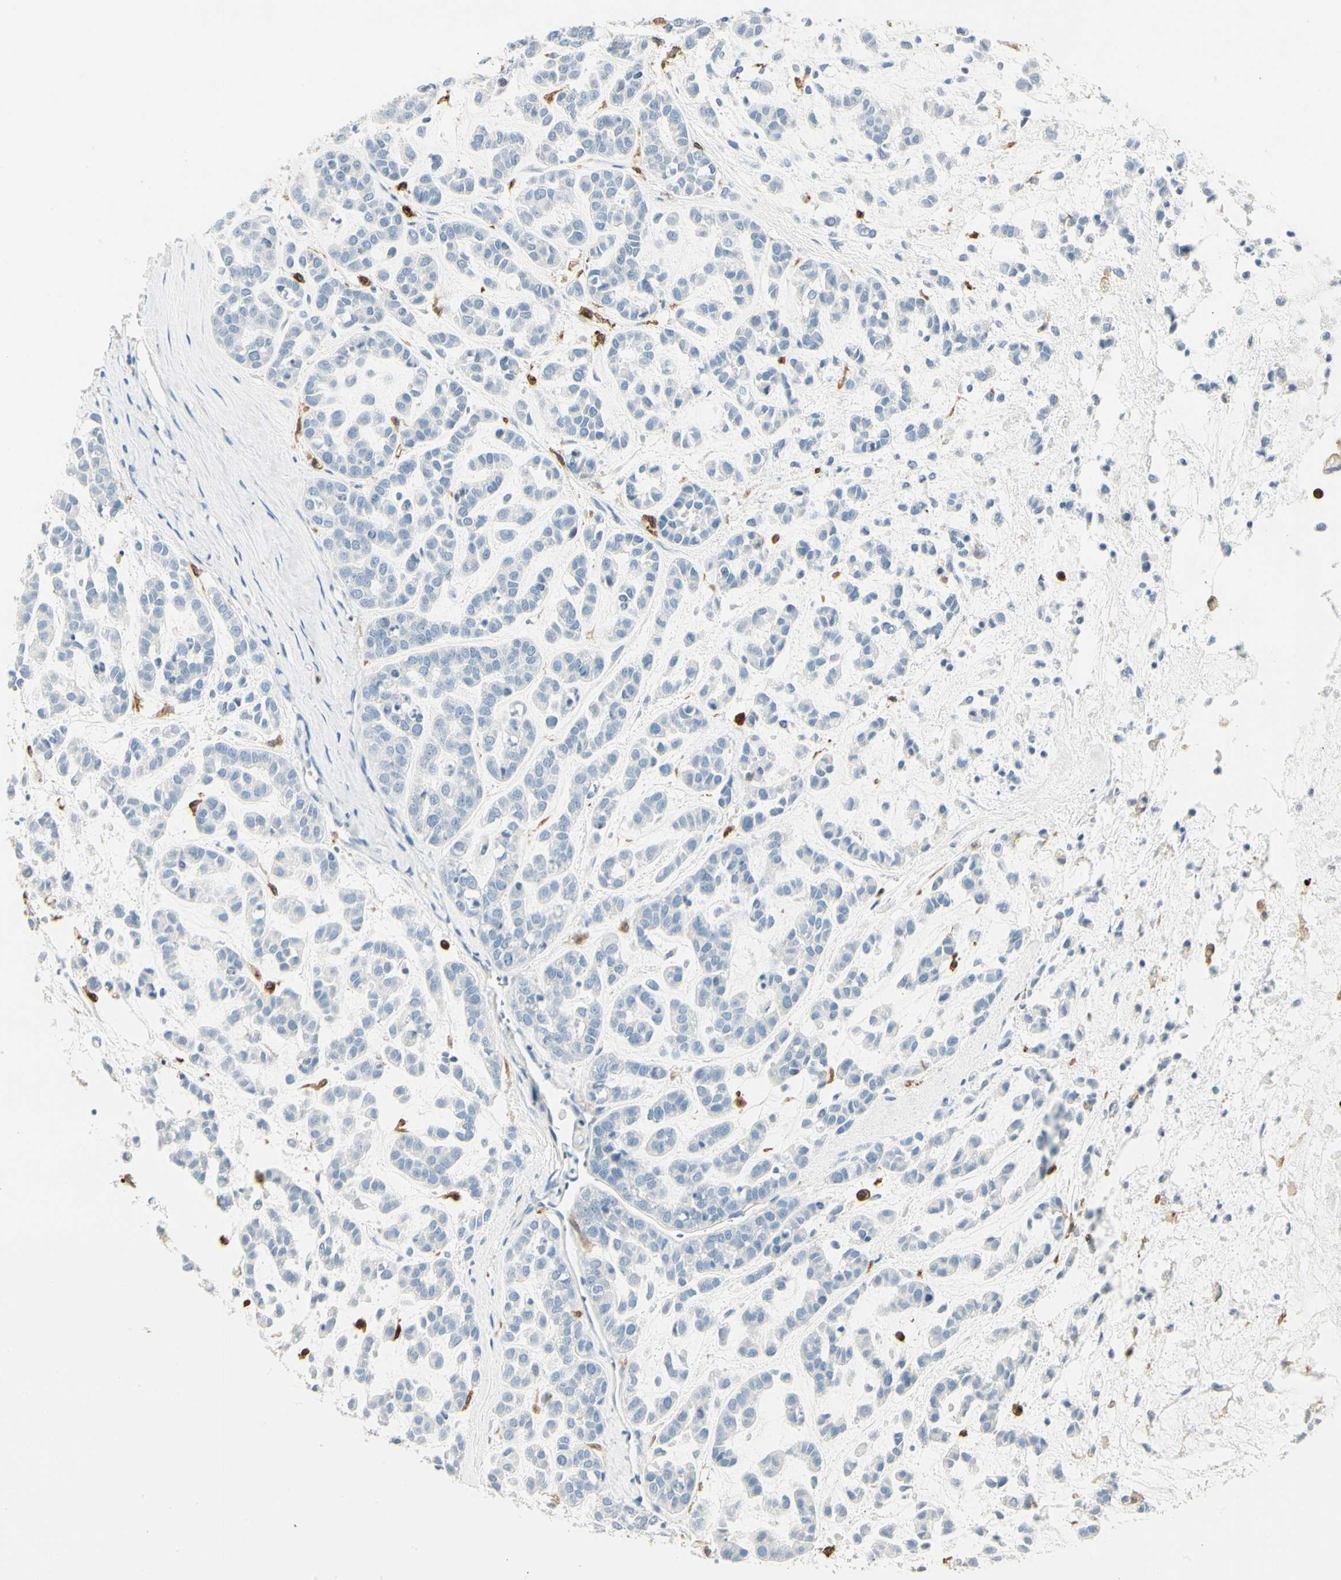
{"staining": {"intensity": "negative", "quantity": "none", "location": "none"}, "tissue": "head and neck cancer", "cell_type": "Tumor cells", "image_type": "cancer", "snomed": [{"axis": "morphology", "description": "Adenocarcinoma, NOS"}, {"axis": "morphology", "description": "Adenoma, NOS"}, {"axis": "topography", "description": "Head-Neck"}], "caption": "High power microscopy micrograph of an immunohistochemistry photomicrograph of head and neck cancer, revealing no significant staining in tumor cells.", "gene": "ITGB2", "patient": {"sex": "female", "age": 55}}